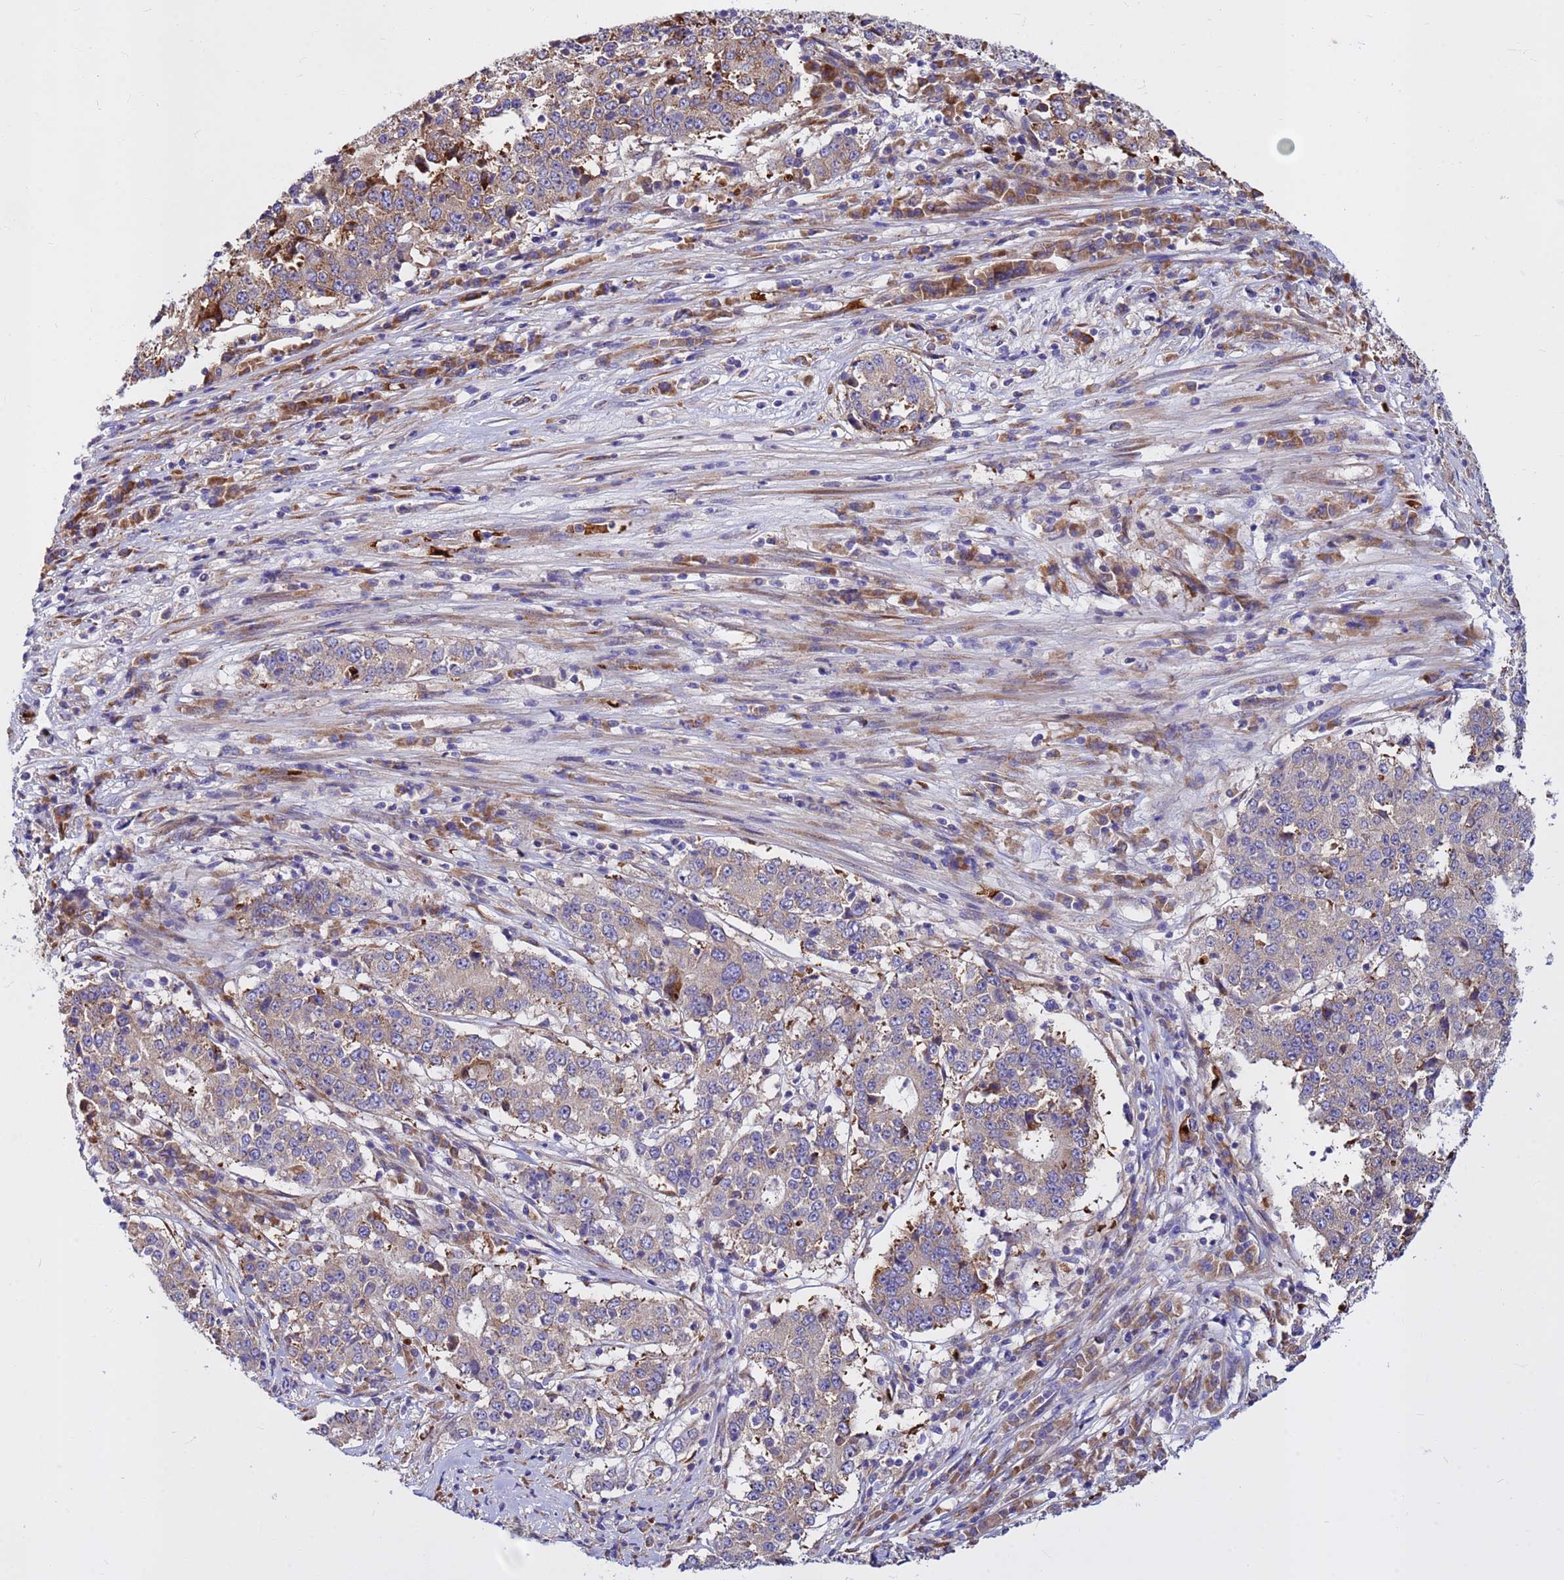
{"staining": {"intensity": "weak", "quantity": "25%-75%", "location": "cytoplasmic/membranous"}, "tissue": "stomach cancer", "cell_type": "Tumor cells", "image_type": "cancer", "snomed": [{"axis": "morphology", "description": "Adenocarcinoma, NOS"}, {"axis": "topography", "description": "Stomach"}], "caption": "DAB (3,3'-diaminobenzidine) immunohistochemical staining of stomach adenocarcinoma exhibits weak cytoplasmic/membranous protein staining in approximately 25%-75% of tumor cells. The protein of interest is shown in brown color, while the nuclei are stained blue.", "gene": "ZNF669", "patient": {"sex": "male", "age": 59}}